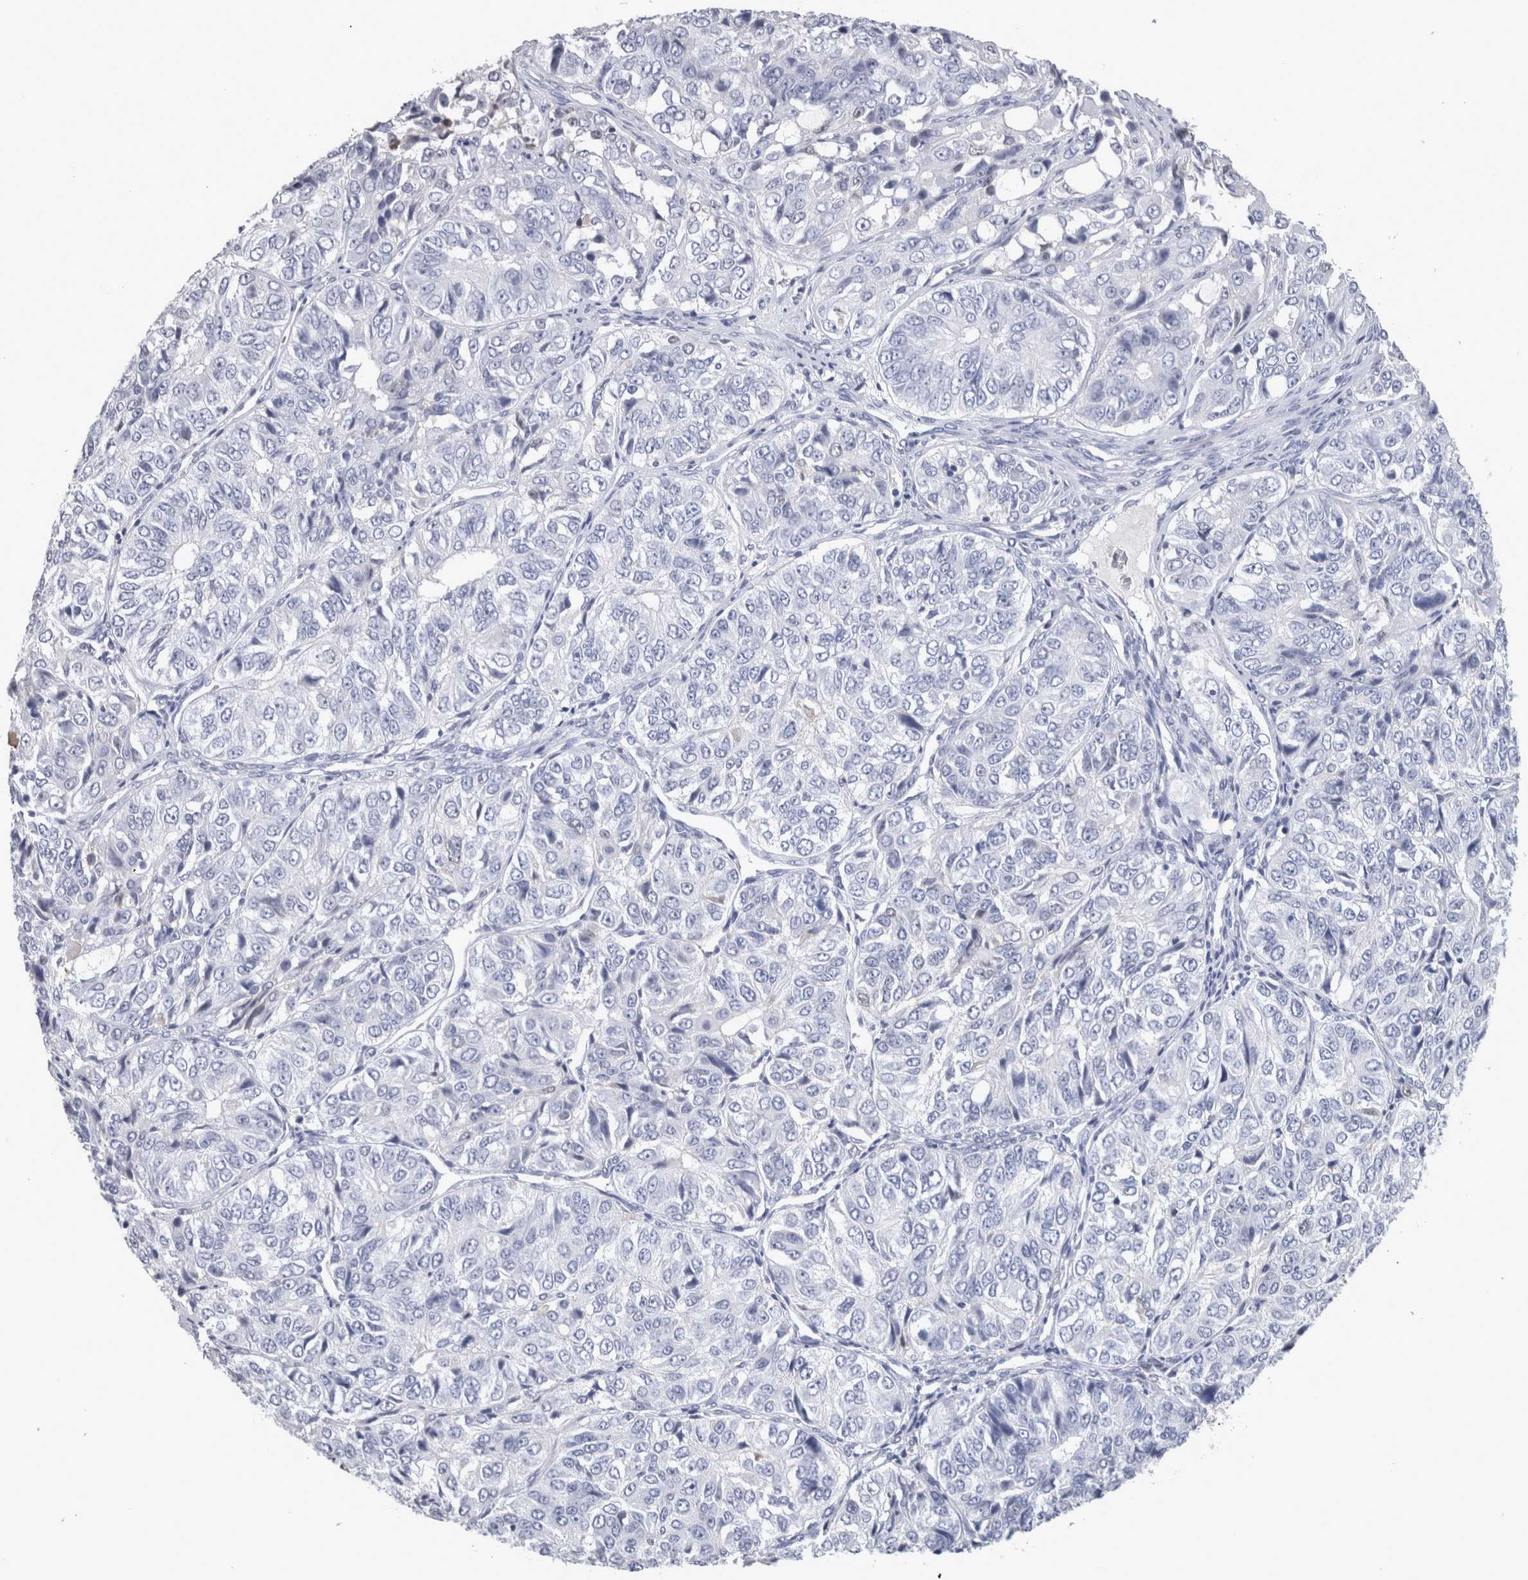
{"staining": {"intensity": "negative", "quantity": "none", "location": "none"}, "tissue": "ovarian cancer", "cell_type": "Tumor cells", "image_type": "cancer", "snomed": [{"axis": "morphology", "description": "Carcinoma, endometroid"}, {"axis": "topography", "description": "Ovary"}], "caption": "The immunohistochemistry histopathology image has no significant expression in tumor cells of ovarian cancer tissue.", "gene": "CA8", "patient": {"sex": "female", "age": 51}}